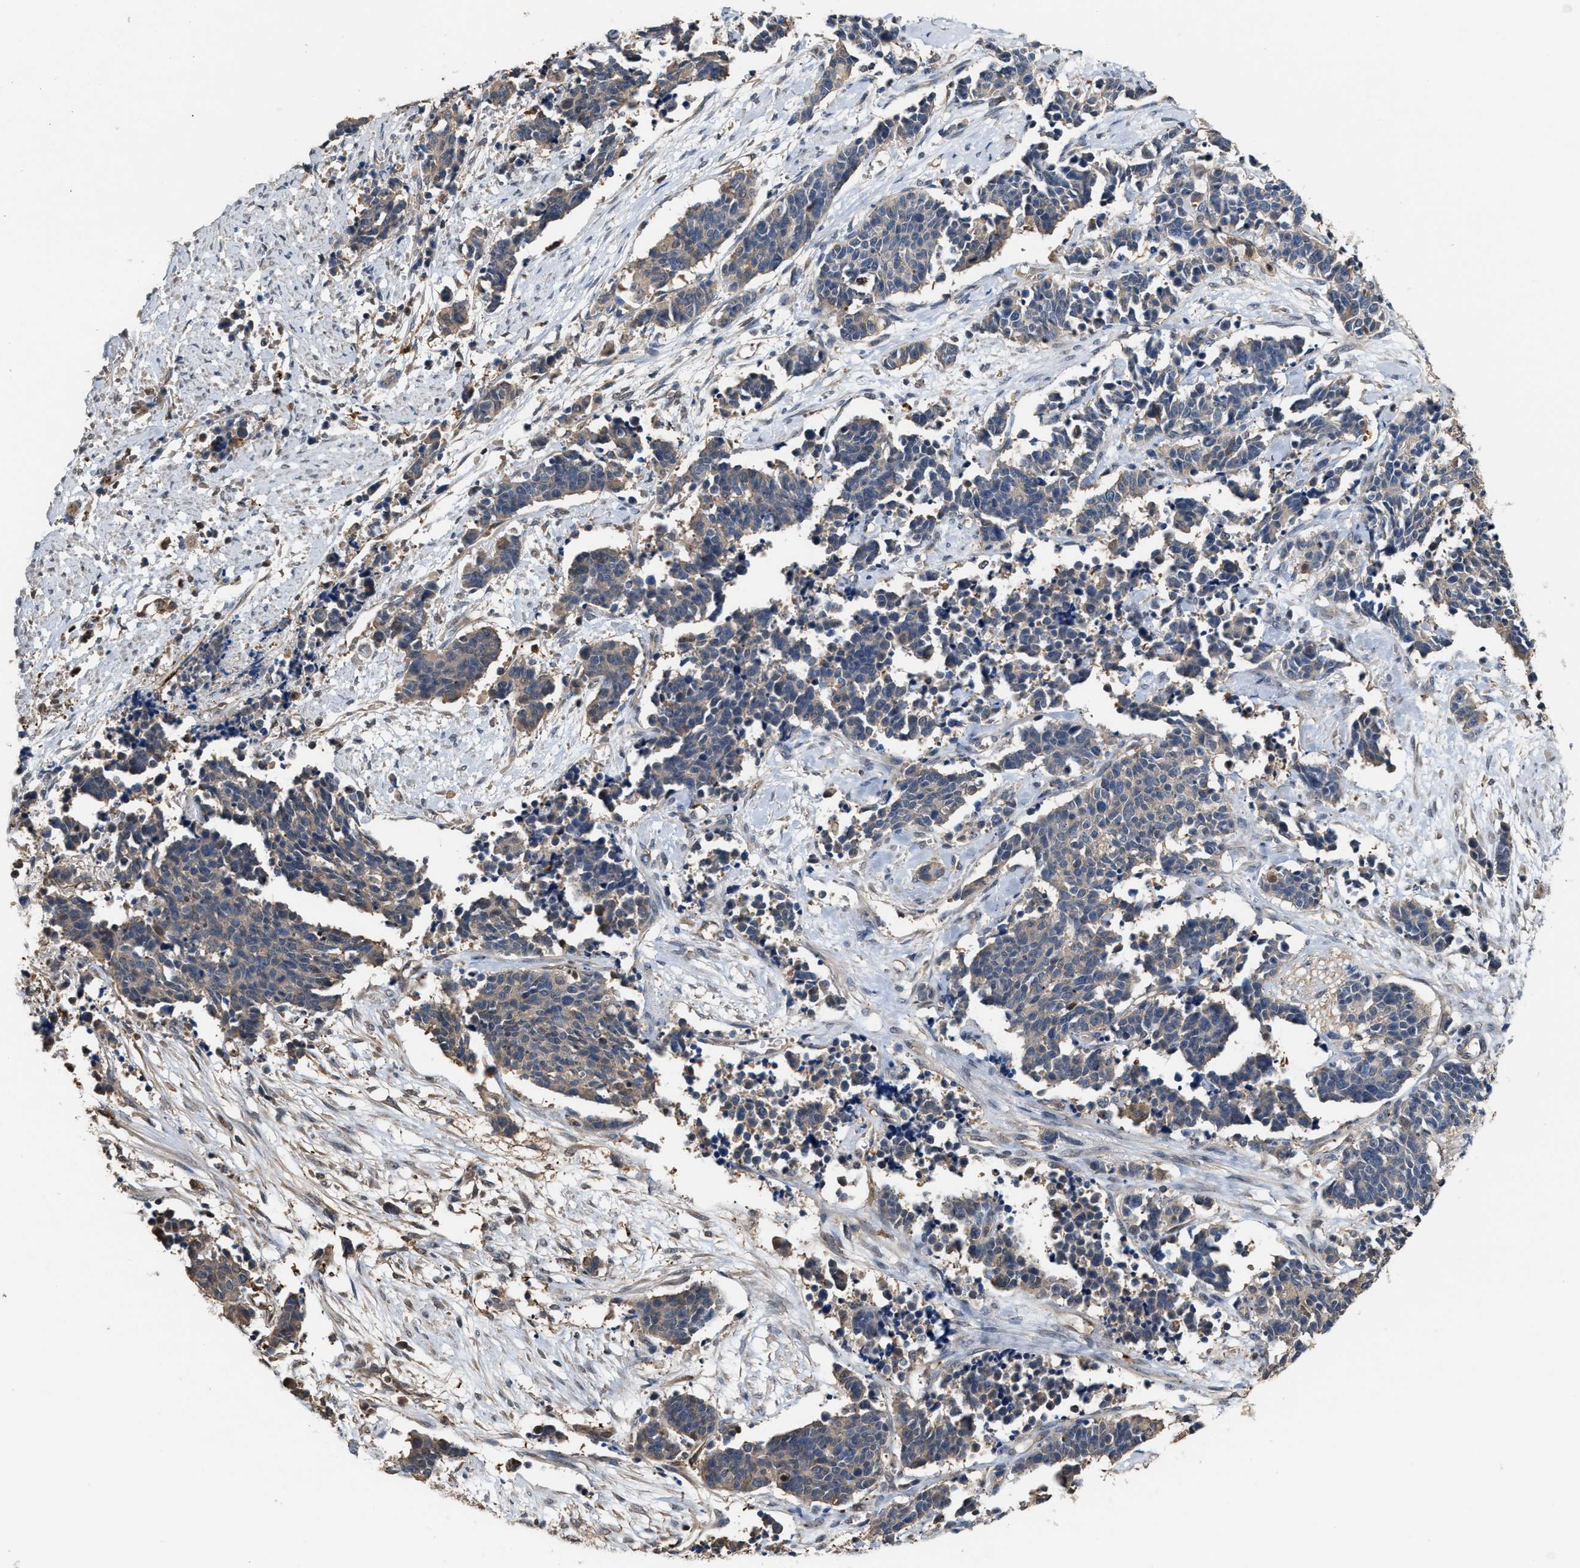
{"staining": {"intensity": "negative", "quantity": "none", "location": "none"}, "tissue": "cervical cancer", "cell_type": "Tumor cells", "image_type": "cancer", "snomed": [{"axis": "morphology", "description": "Squamous cell carcinoma, NOS"}, {"axis": "topography", "description": "Cervix"}], "caption": "Immunohistochemistry photomicrograph of neoplastic tissue: human cervical cancer (squamous cell carcinoma) stained with DAB (3,3'-diaminobenzidine) displays no significant protein positivity in tumor cells.", "gene": "MTPN", "patient": {"sex": "female", "age": 35}}